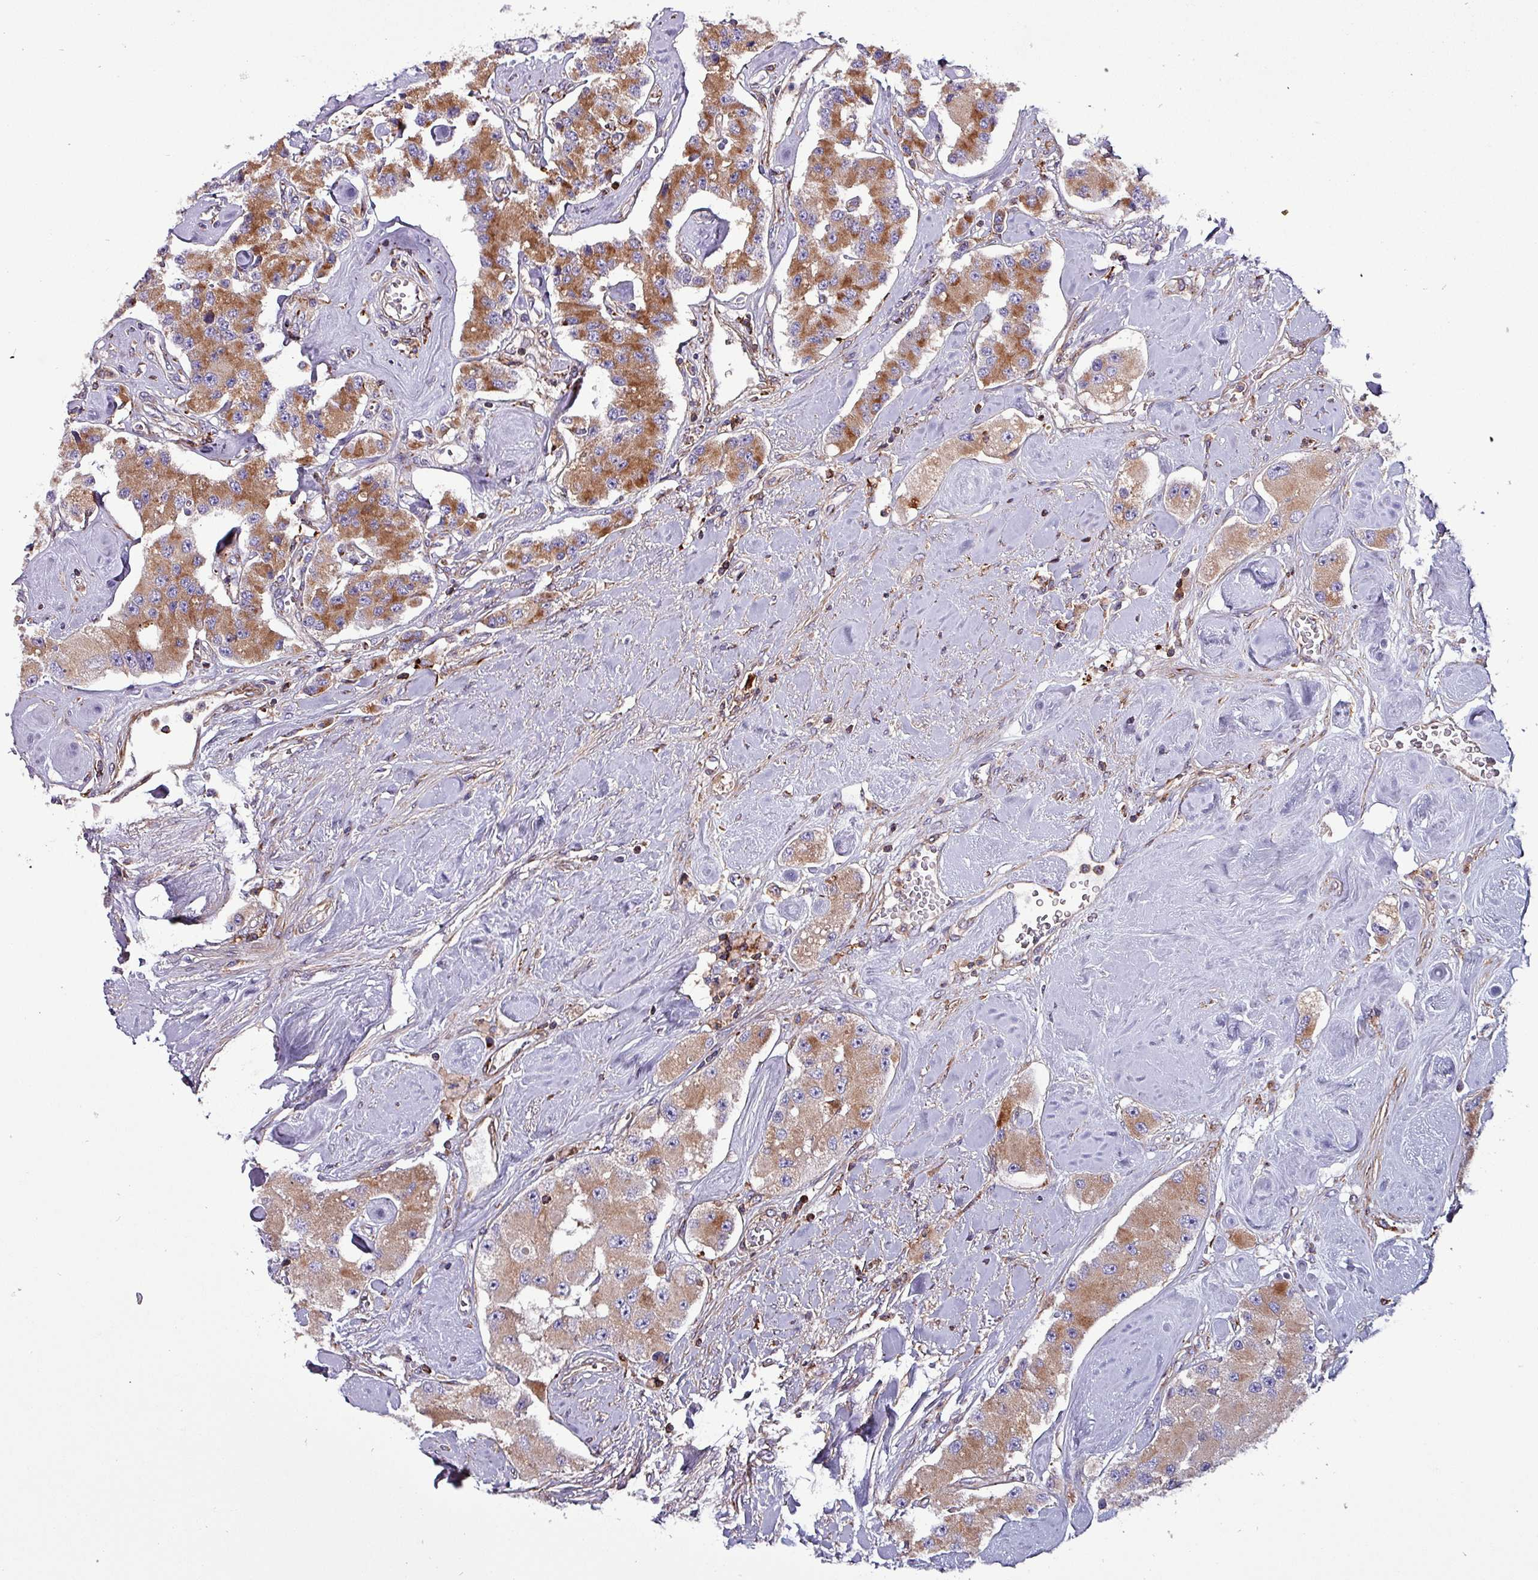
{"staining": {"intensity": "moderate", "quantity": ">75%", "location": "cytoplasmic/membranous"}, "tissue": "carcinoid", "cell_type": "Tumor cells", "image_type": "cancer", "snomed": [{"axis": "morphology", "description": "Carcinoid, malignant, NOS"}, {"axis": "topography", "description": "Pancreas"}], "caption": "Tumor cells demonstrate moderate cytoplasmic/membranous expression in about >75% of cells in carcinoid.", "gene": "VAMP4", "patient": {"sex": "male", "age": 41}}